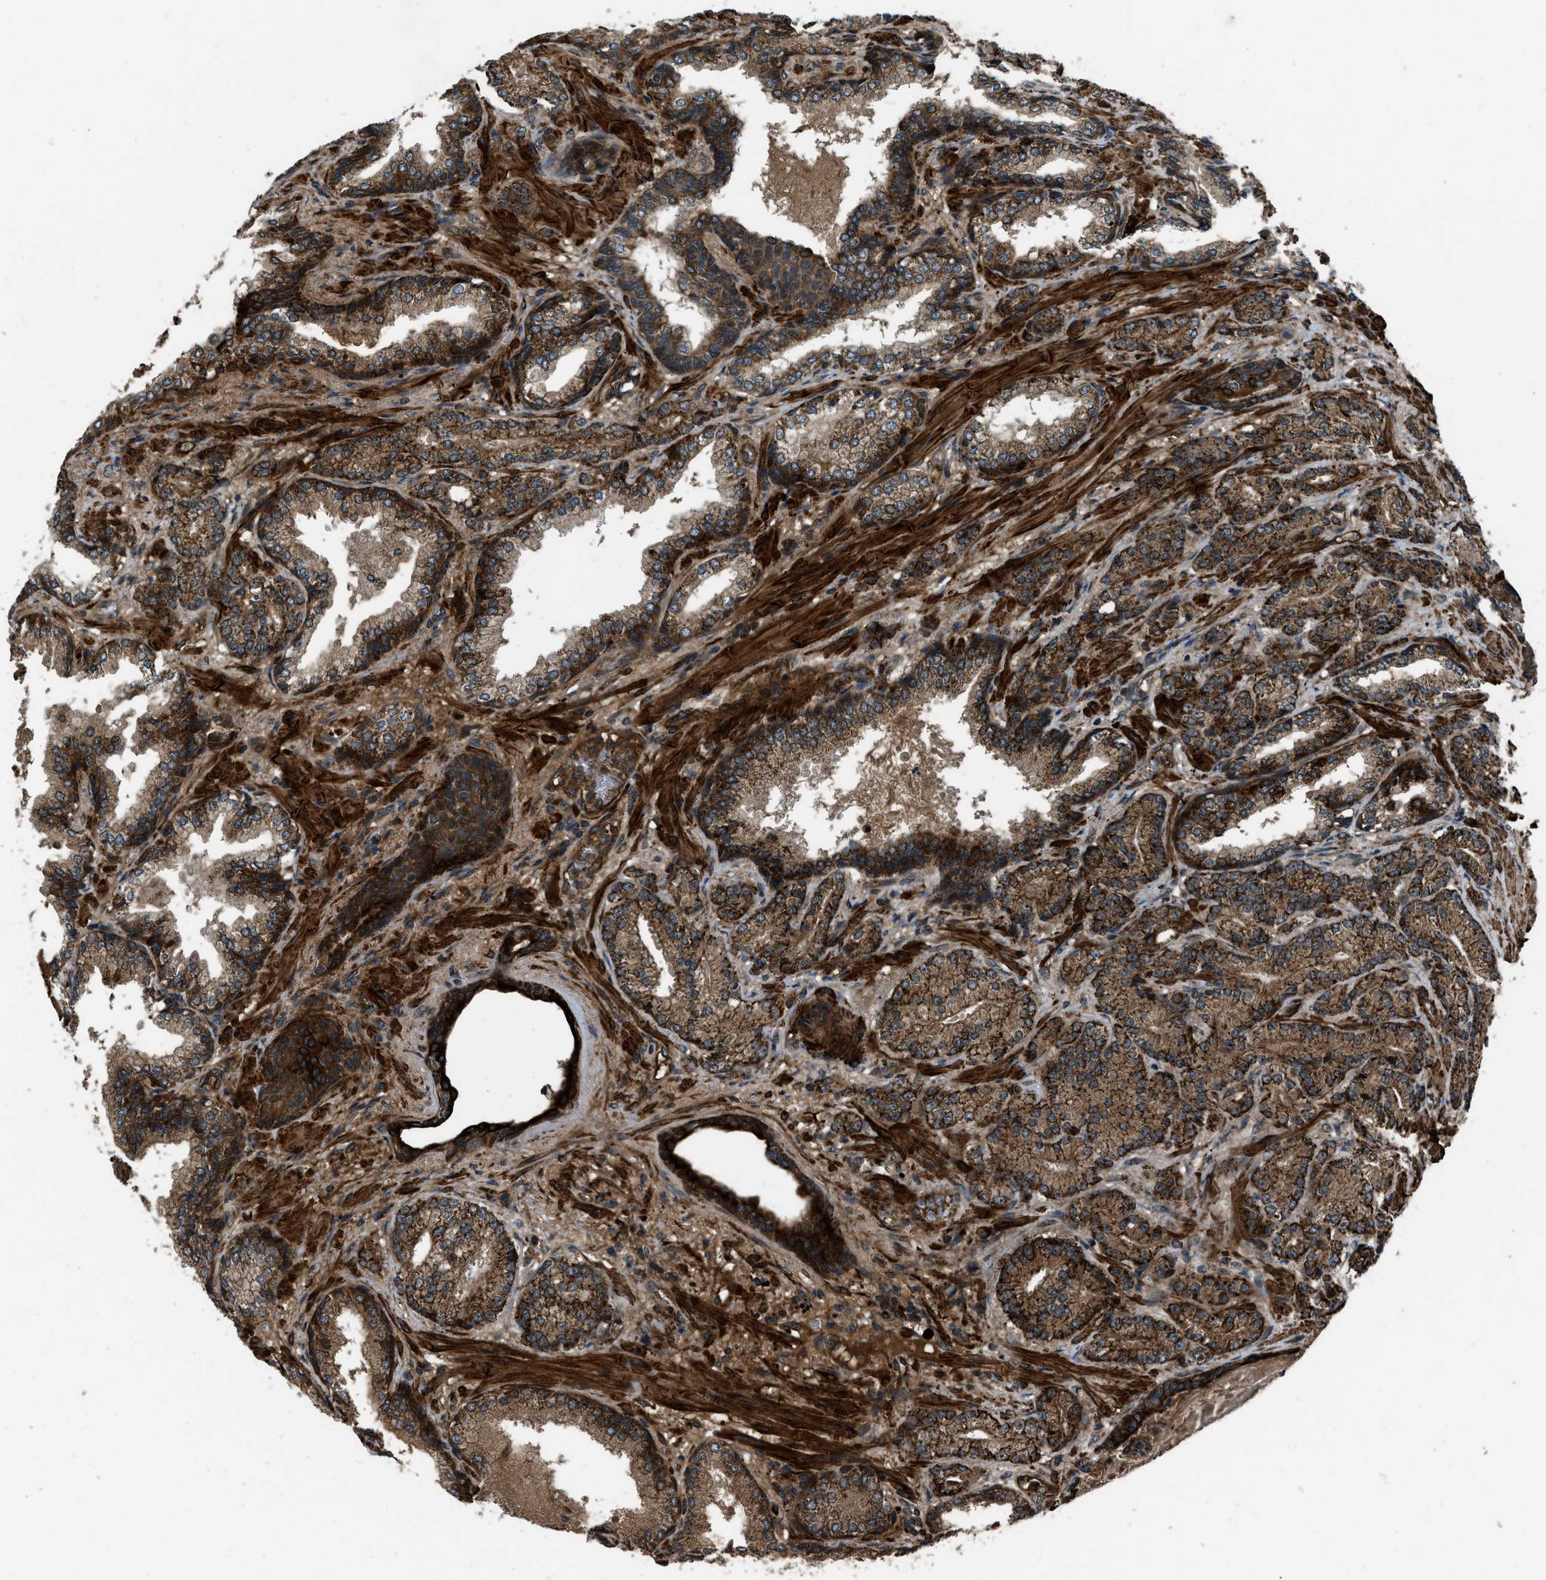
{"staining": {"intensity": "moderate", "quantity": ">75%", "location": "cytoplasmic/membranous"}, "tissue": "prostate cancer", "cell_type": "Tumor cells", "image_type": "cancer", "snomed": [{"axis": "morphology", "description": "Adenocarcinoma, High grade"}, {"axis": "topography", "description": "Prostate"}], "caption": "Immunohistochemical staining of prostate cancer displays moderate cytoplasmic/membranous protein positivity in about >75% of tumor cells.", "gene": "IRAK4", "patient": {"sex": "male", "age": 61}}